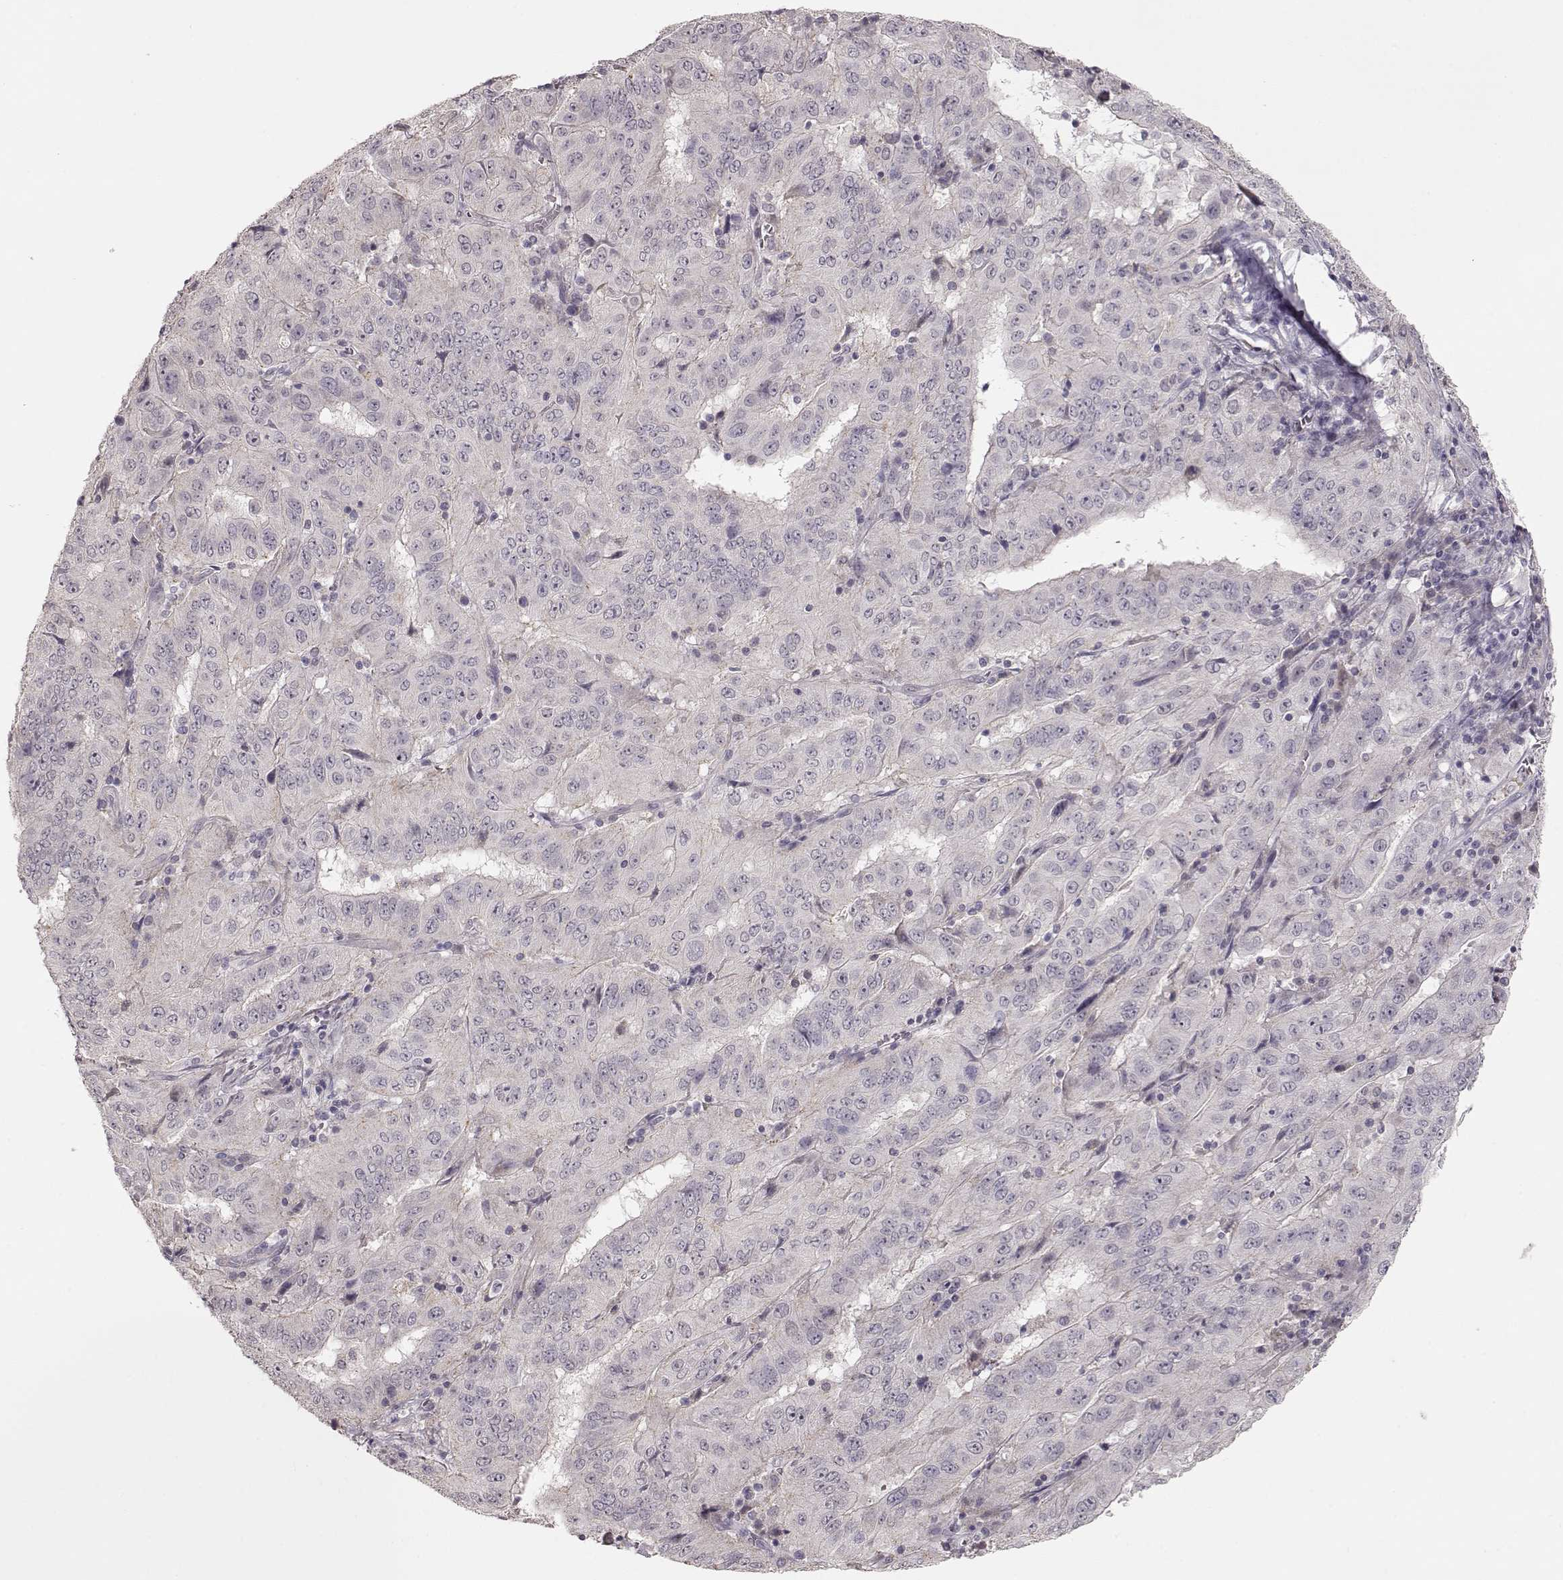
{"staining": {"intensity": "negative", "quantity": "none", "location": "none"}, "tissue": "pancreatic cancer", "cell_type": "Tumor cells", "image_type": "cancer", "snomed": [{"axis": "morphology", "description": "Adenocarcinoma, NOS"}, {"axis": "topography", "description": "Pancreas"}], "caption": "DAB (3,3'-diaminobenzidine) immunohistochemical staining of human pancreatic cancer demonstrates no significant expression in tumor cells.", "gene": "PNMT", "patient": {"sex": "male", "age": 63}}